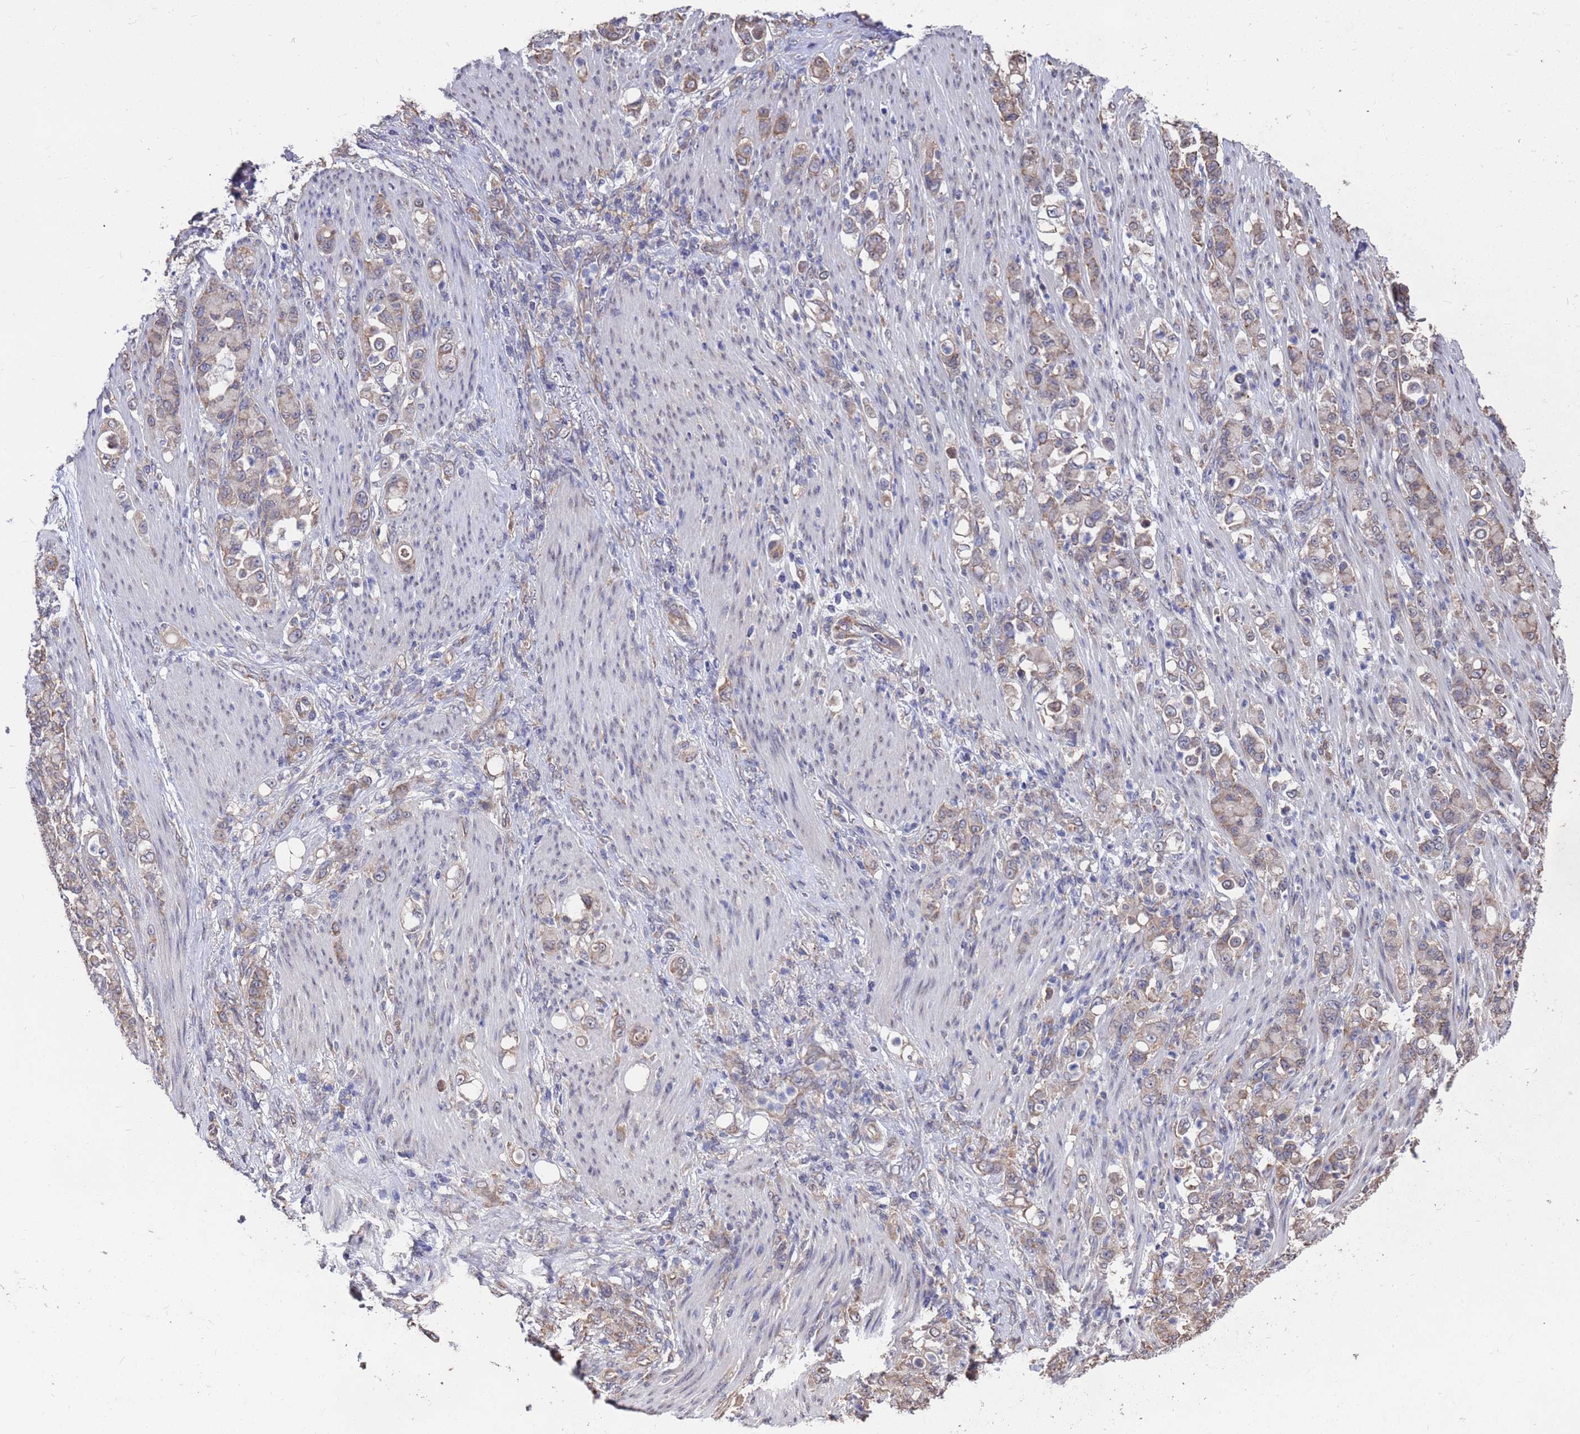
{"staining": {"intensity": "weak", "quantity": ">75%", "location": "cytoplasmic/membranous"}, "tissue": "stomach cancer", "cell_type": "Tumor cells", "image_type": "cancer", "snomed": [{"axis": "morphology", "description": "Normal tissue, NOS"}, {"axis": "morphology", "description": "Adenocarcinoma, NOS"}, {"axis": "topography", "description": "Stomach"}], "caption": "A low amount of weak cytoplasmic/membranous staining is present in about >75% of tumor cells in stomach adenocarcinoma tissue.", "gene": "CFAP119", "patient": {"sex": "female", "age": 79}}